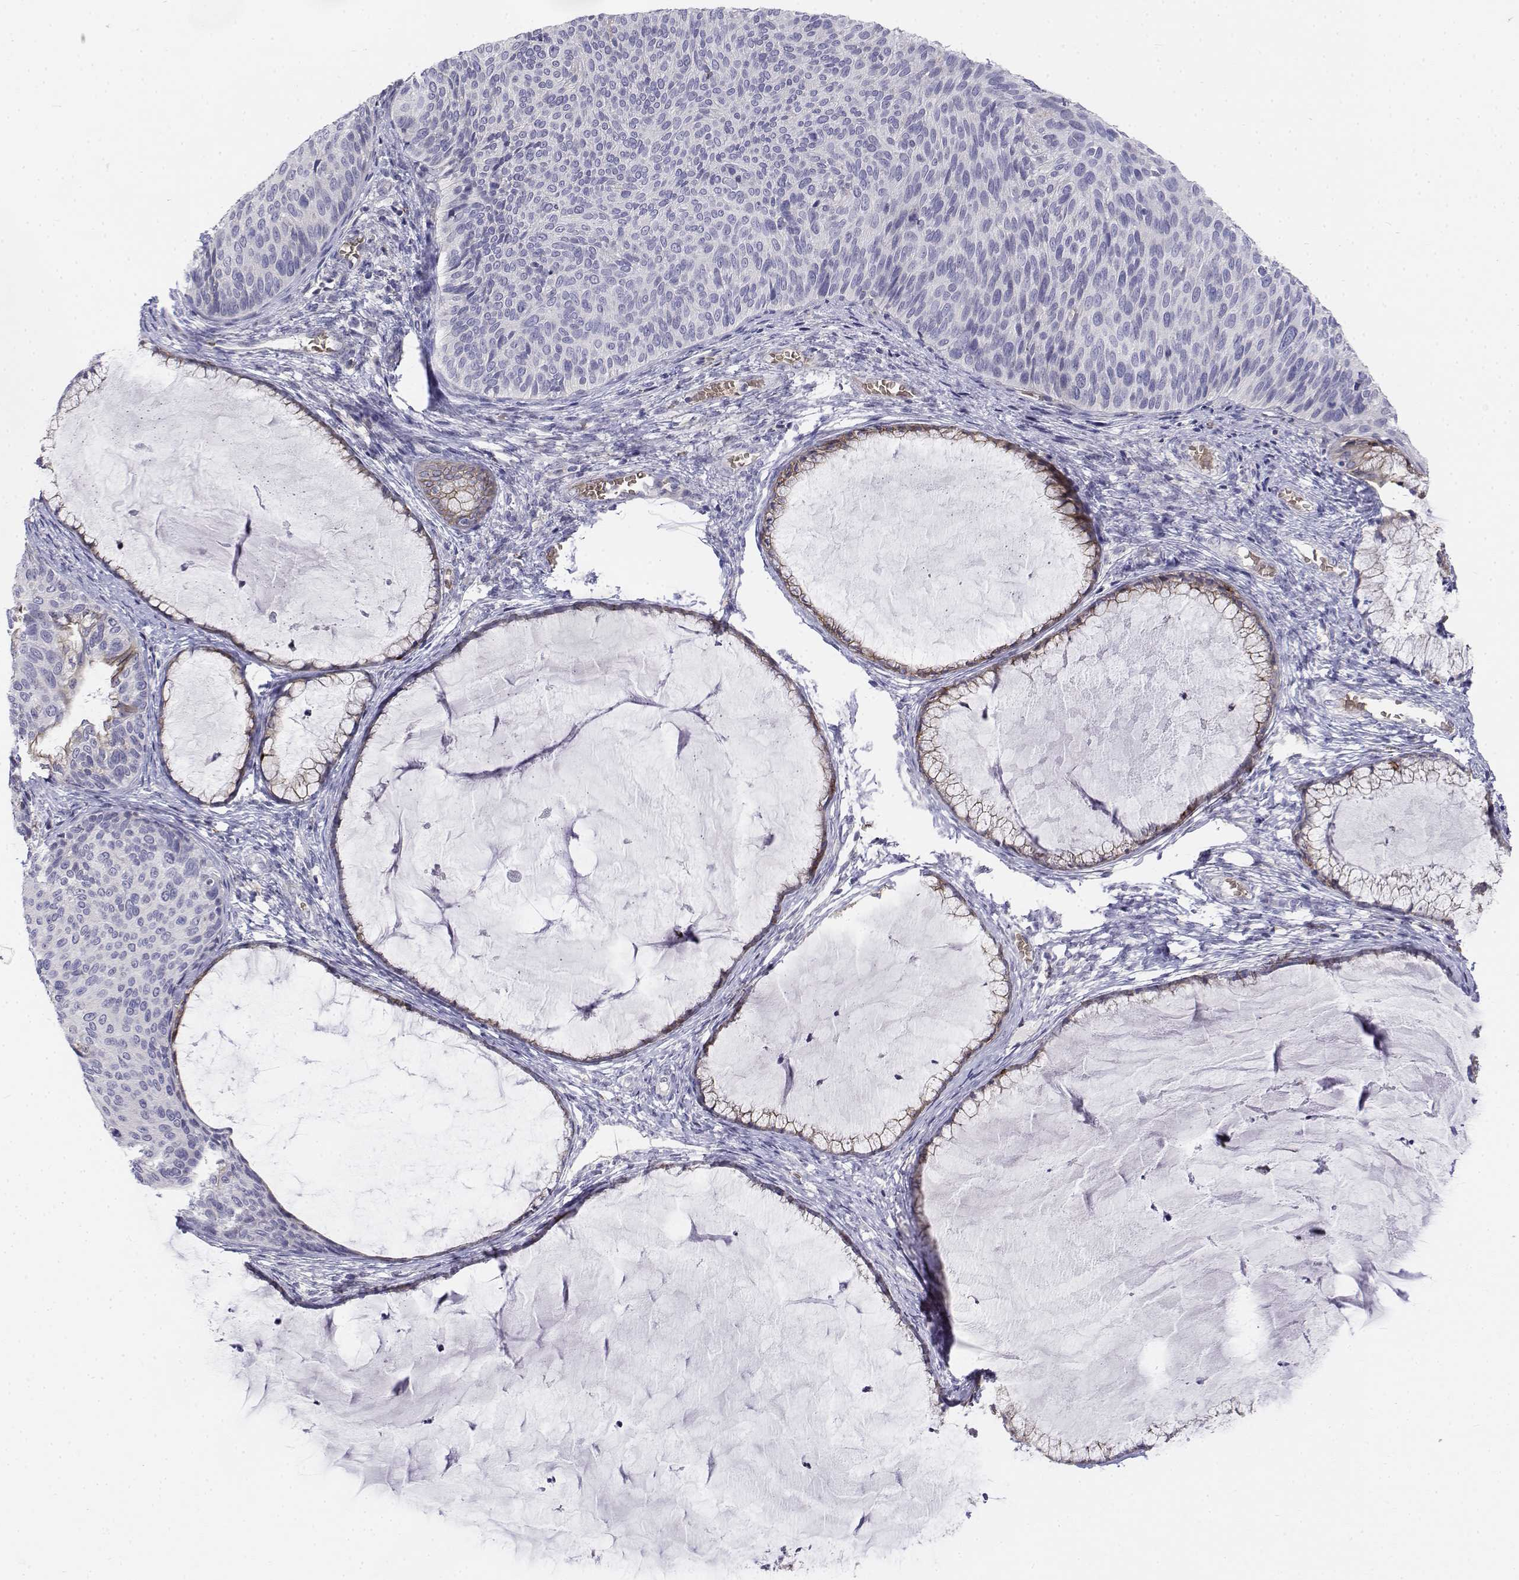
{"staining": {"intensity": "negative", "quantity": "none", "location": "none"}, "tissue": "cervical cancer", "cell_type": "Tumor cells", "image_type": "cancer", "snomed": [{"axis": "morphology", "description": "Squamous cell carcinoma, NOS"}, {"axis": "topography", "description": "Cervix"}], "caption": "Tumor cells show no significant staining in squamous cell carcinoma (cervical). (Stains: DAB (3,3'-diaminobenzidine) immunohistochemistry with hematoxylin counter stain, Microscopy: brightfield microscopy at high magnification).", "gene": "CADM1", "patient": {"sex": "female", "age": 36}}